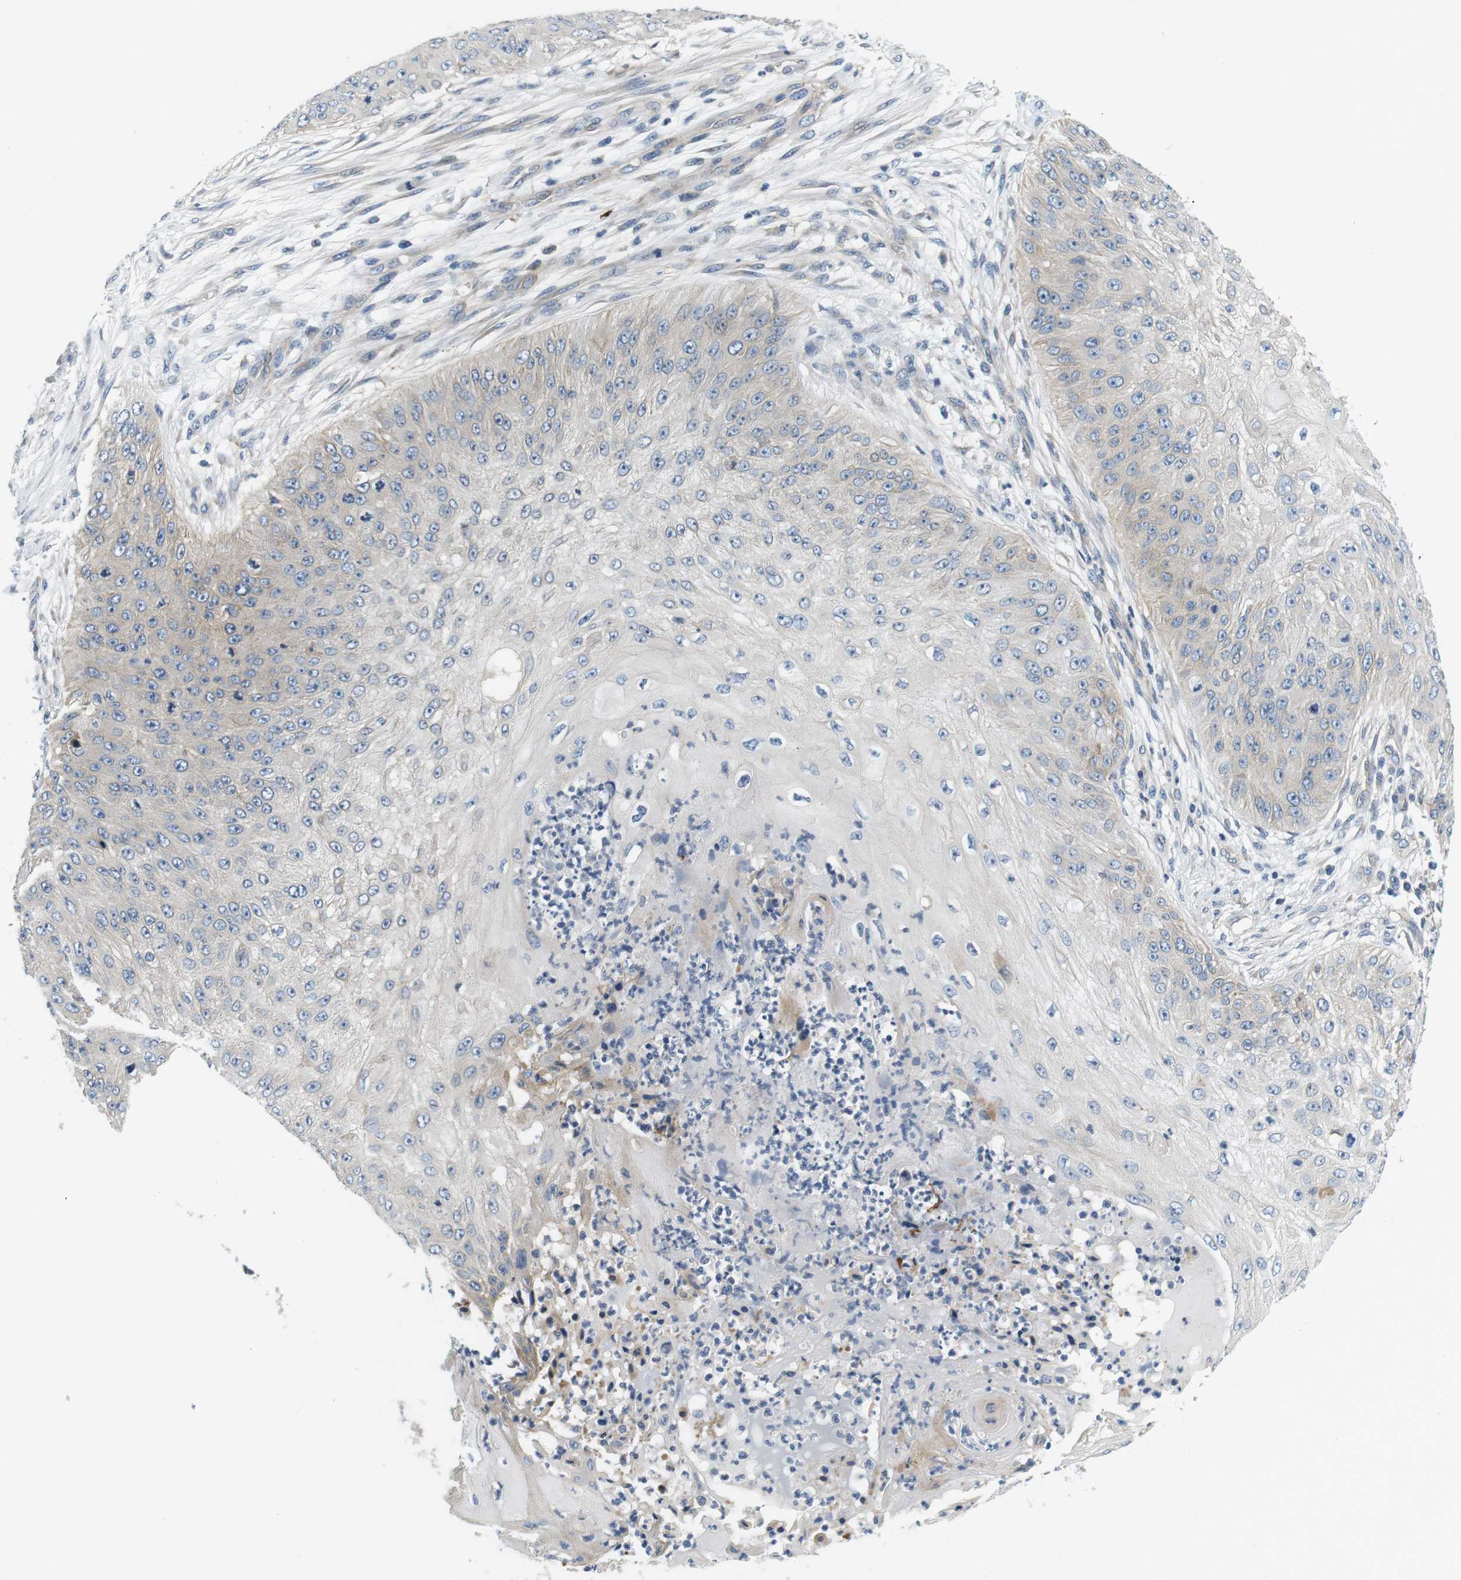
{"staining": {"intensity": "weak", "quantity": "<25%", "location": "cytoplasmic/membranous"}, "tissue": "skin cancer", "cell_type": "Tumor cells", "image_type": "cancer", "snomed": [{"axis": "morphology", "description": "Squamous cell carcinoma, NOS"}, {"axis": "topography", "description": "Skin"}], "caption": "This is a histopathology image of IHC staining of skin squamous cell carcinoma, which shows no expression in tumor cells. Nuclei are stained in blue.", "gene": "SLC30A1", "patient": {"sex": "female", "age": 80}}